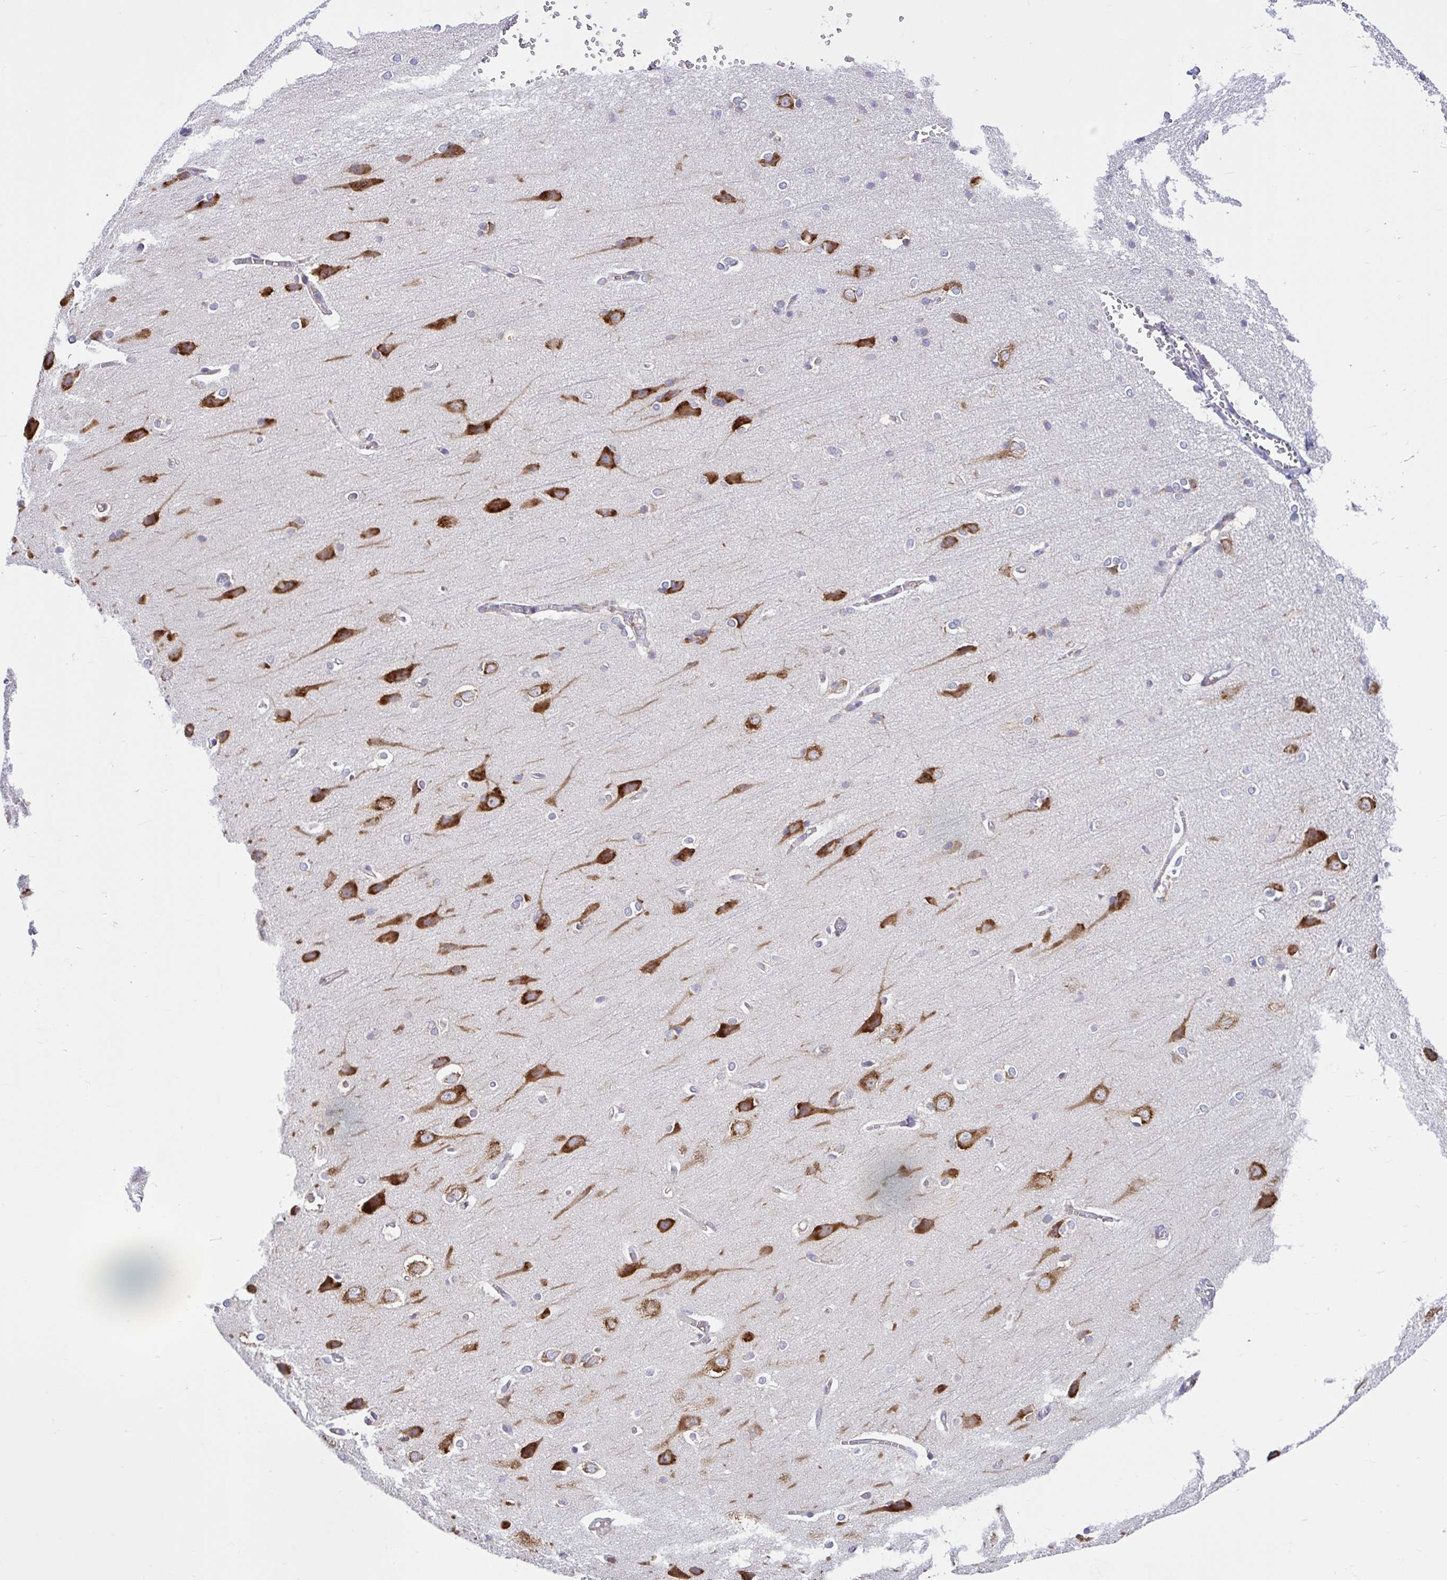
{"staining": {"intensity": "negative", "quantity": "none", "location": "none"}, "tissue": "cerebral cortex", "cell_type": "Endothelial cells", "image_type": "normal", "snomed": [{"axis": "morphology", "description": "Normal tissue, NOS"}, {"axis": "topography", "description": "Cerebral cortex"}], "caption": "IHC image of benign cerebral cortex stained for a protein (brown), which demonstrates no staining in endothelial cells.", "gene": "LARS1", "patient": {"sex": "male", "age": 37}}